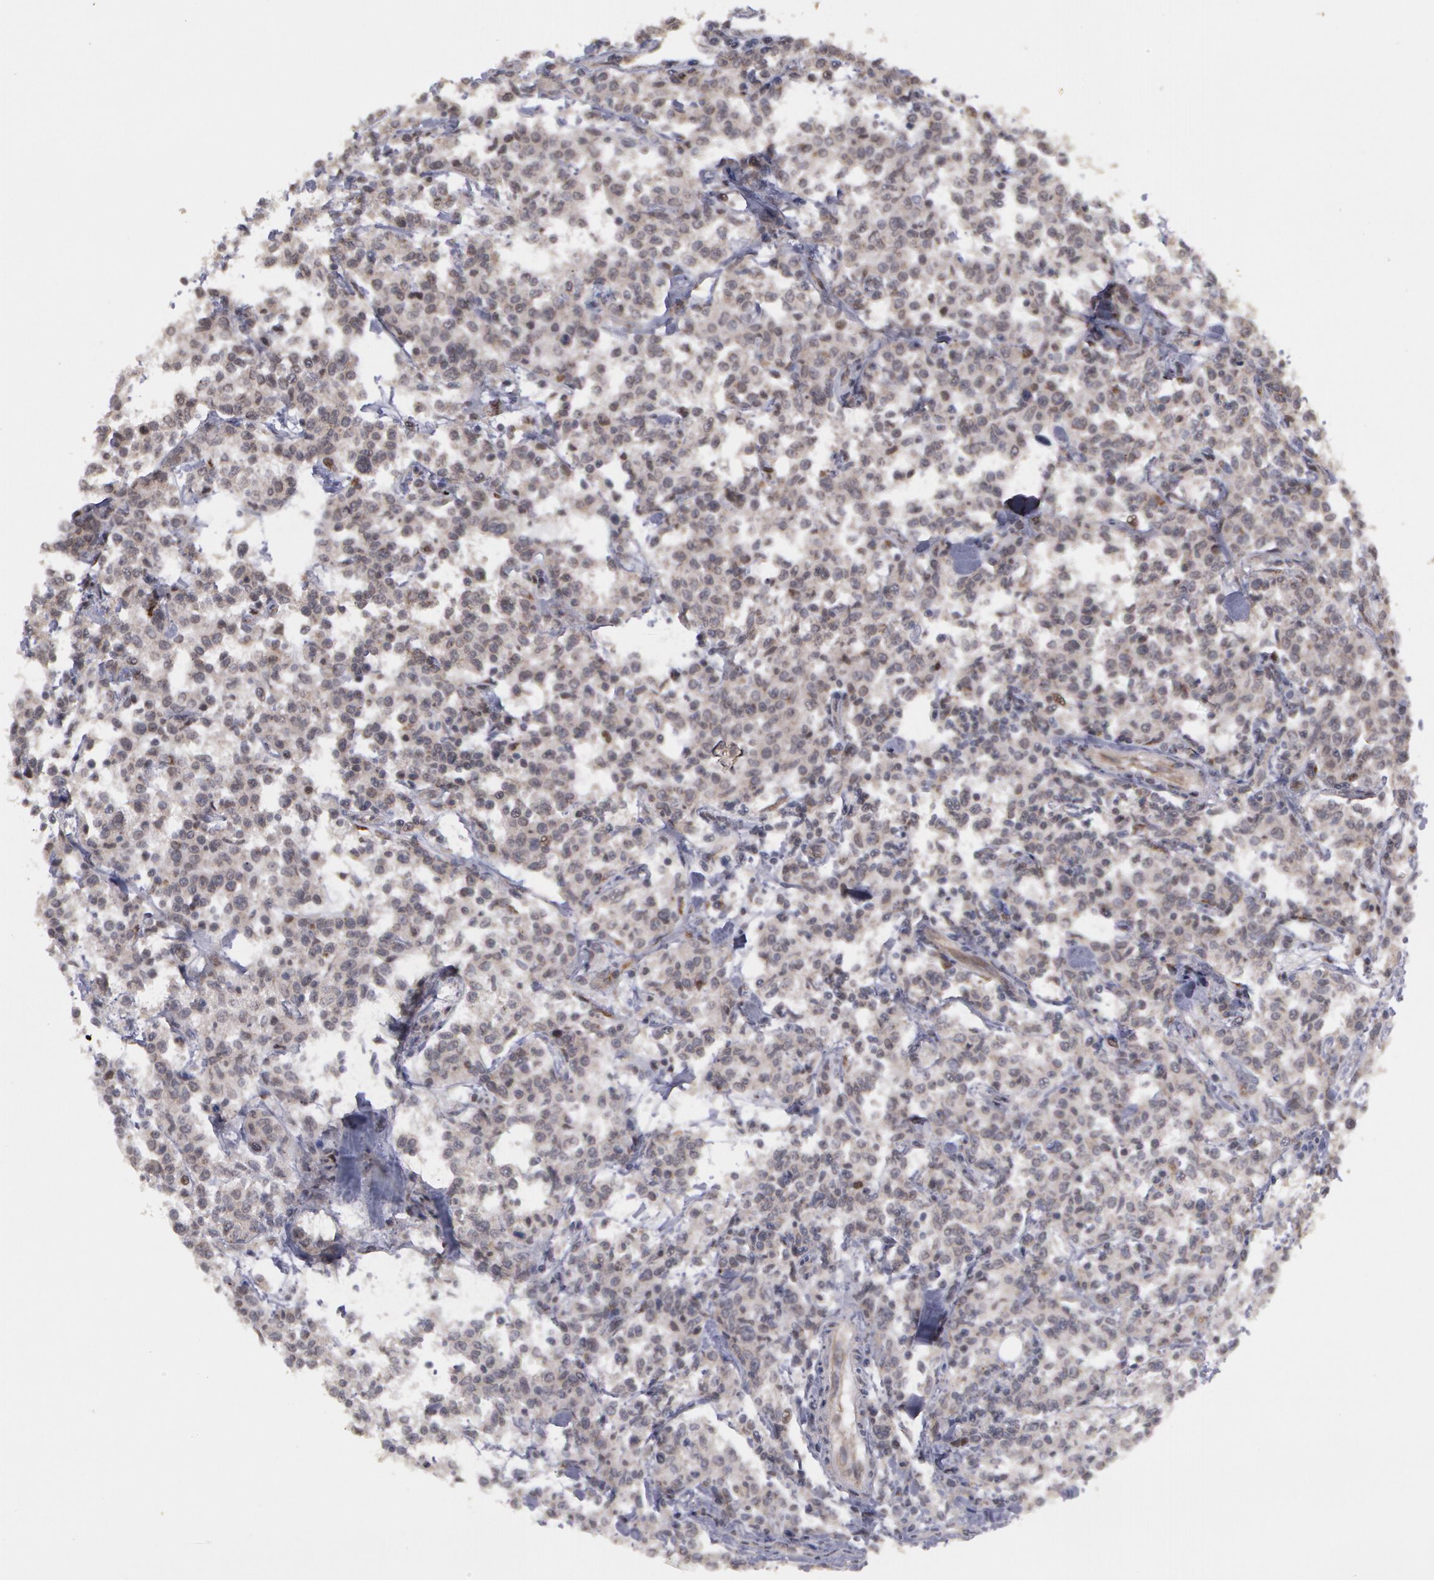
{"staining": {"intensity": "negative", "quantity": "none", "location": "none"}, "tissue": "lymphoma", "cell_type": "Tumor cells", "image_type": "cancer", "snomed": [{"axis": "morphology", "description": "Malignant lymphoma, non-Hodgkin's type, Low grade"}, {"axis": "topography", "description": "Small intestine"}], "caption": "A high-resolution photomicrograph shows immunohistochemistry staining of low-grade malignant lymphoma, non-Hodgkin's type, which demonstrates no significant expression in tumor cells.", "gene": "STX5", "patient": {"sex": "female", "age": 59}}